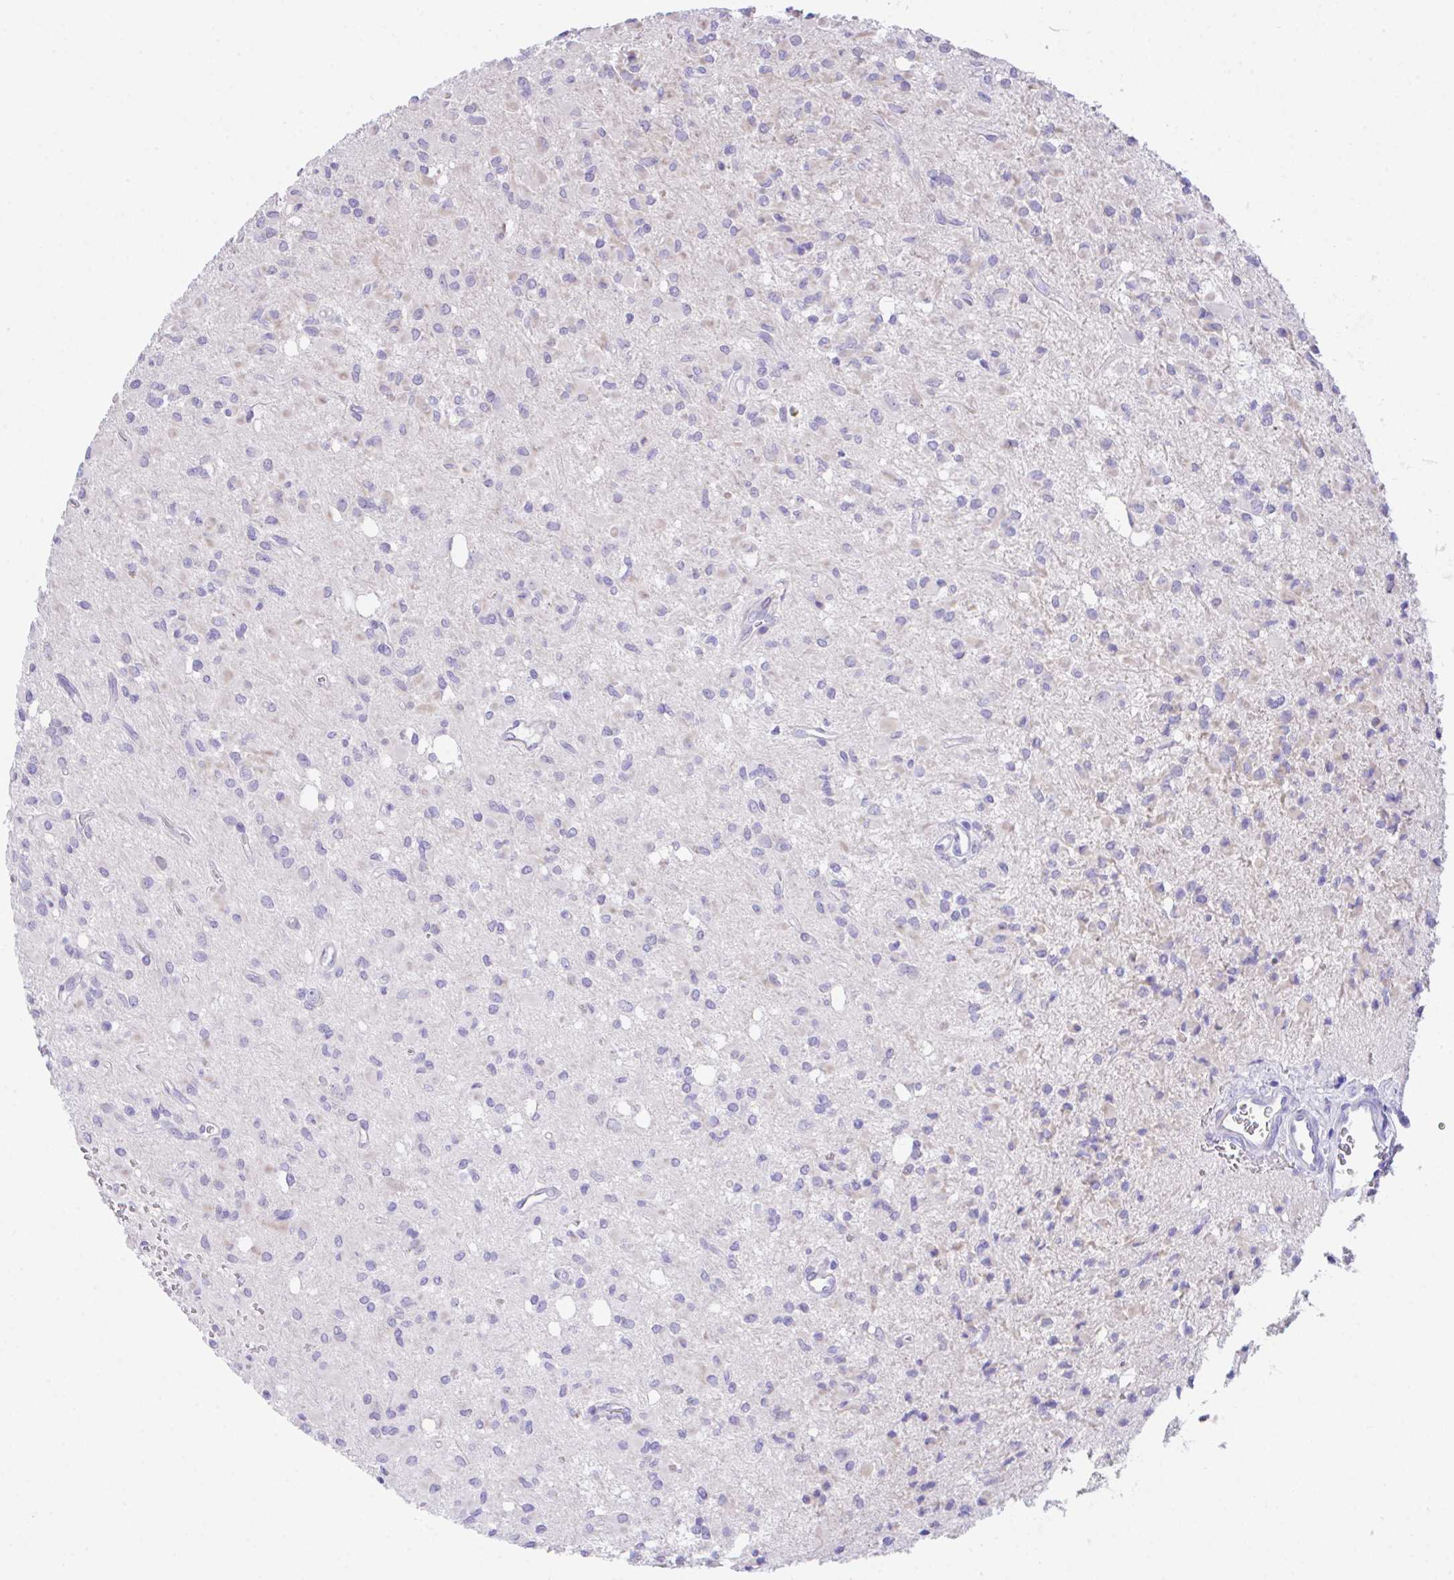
{"staining": {"intensity": "negative", "quantity": "none", "location": "none"}, "tissue": "glioma", "cell_type": "Tumor cells", "image_type": "cancer", "snomed": [{"axis": "morphology", "description": "Glioma, malignant, Low grade"}, {"axis": "topography", "description": "Brain"}], "caption": "The micrograph shows no staining of tumor cells in low-grade glioma (malignant).", "gene": "SLC16A6", "patient": {"sex": "female", "age": 33}}